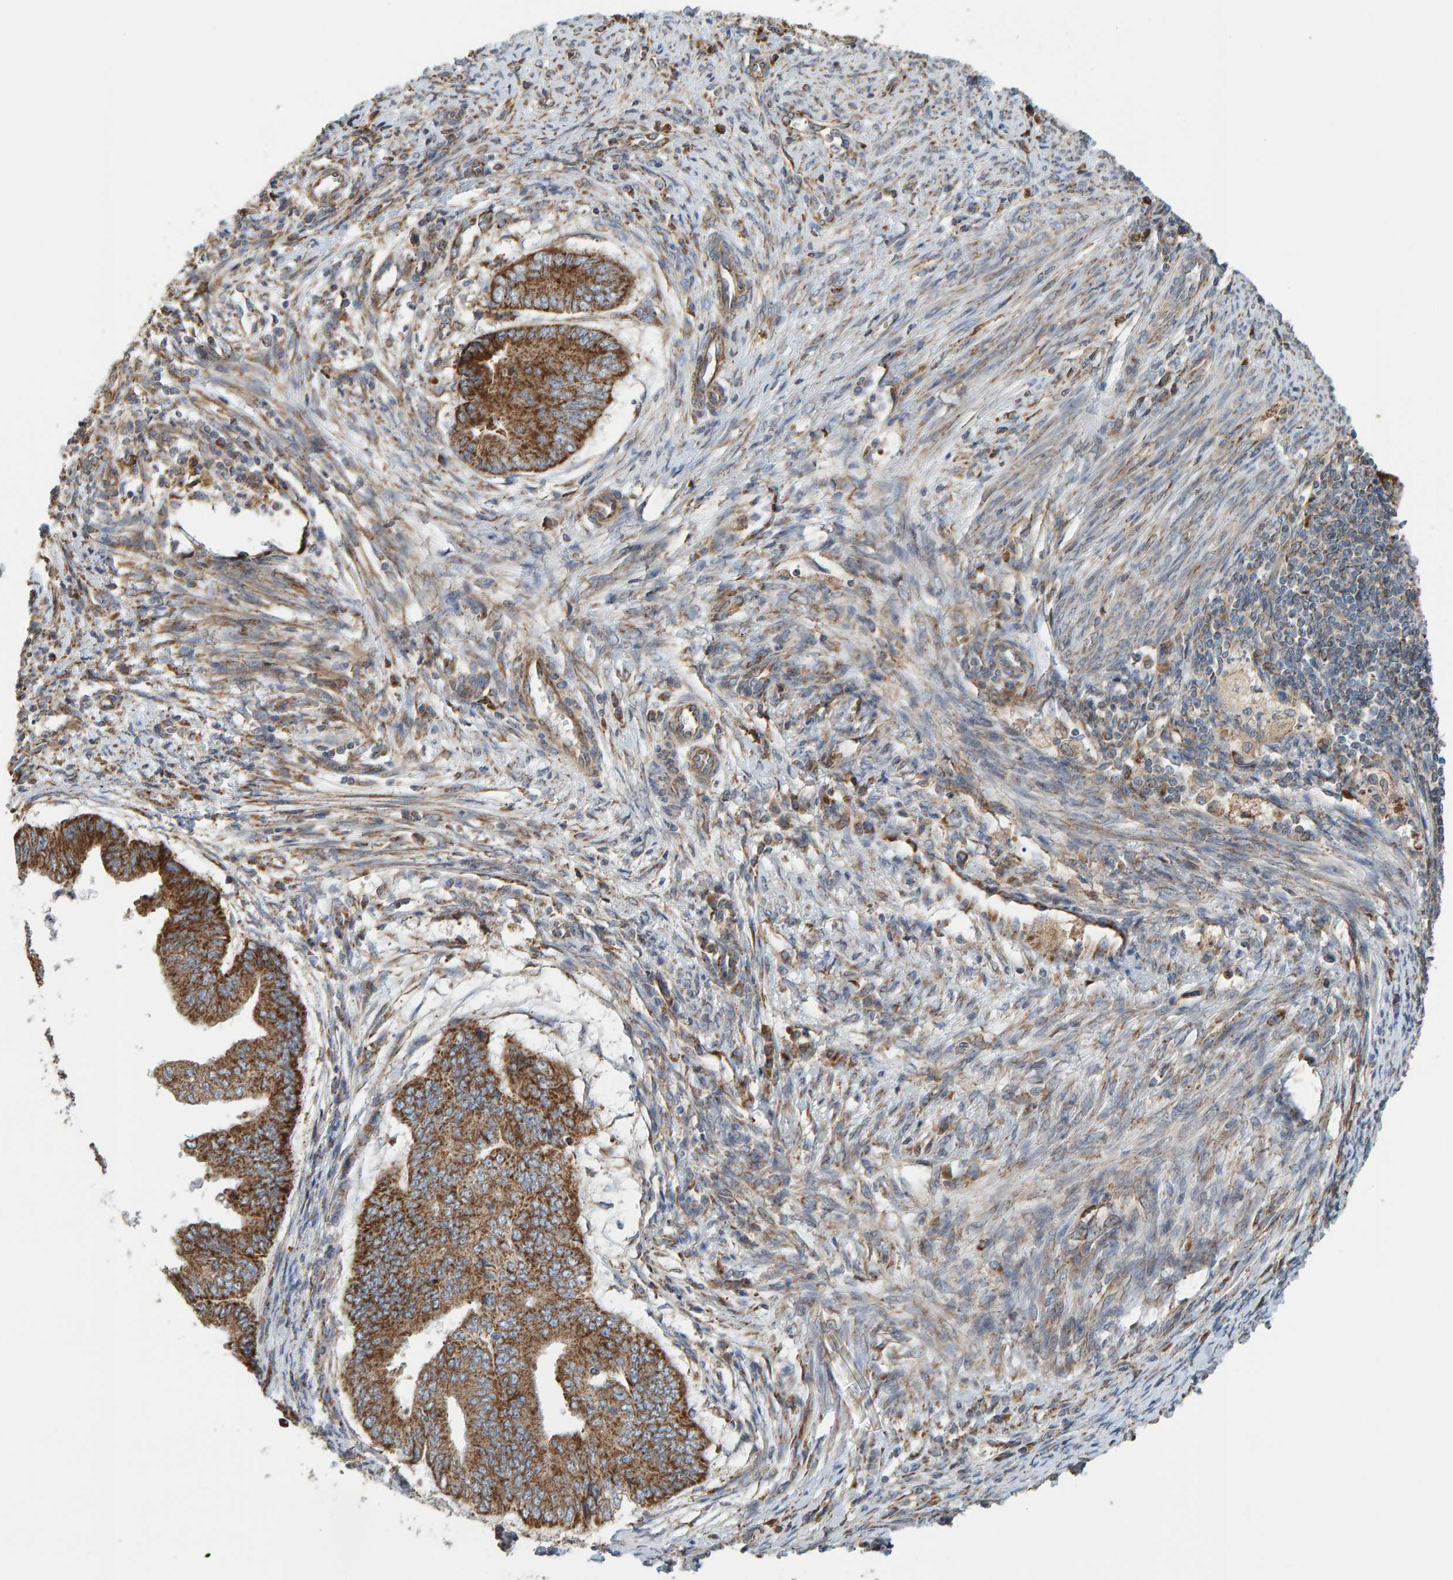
{"staining": {"intensity": "strong", "quantity": ">75%", "location": "cytoplasmic/membranous"}, "tissue": "endometrial cancer", "cell_type": "Tumor cells", "image_type": "cancer", "snomed": [{"axis": "morphology", "description": "Polyp, NOS"}, {"axis": "morphology", "description": "Adenocarcinoma, NOS"}, {"axis": "morphology", "description": "Adenoma, NOS"}, {"axis": "topography", "description": "Endometrium"}], "caption": "Endometrial cancer stained with immunohistochemistry reveals strong cytoplasmic/membranous positivity in approximately >75% of tumor cells. The staining is performed using DAB brown chromogen to label protein expression. The nuclei are counter-stained blue using hematoxylin.", "gene": "MRPL45", "patient": {"sex": "female", "age": 79}}